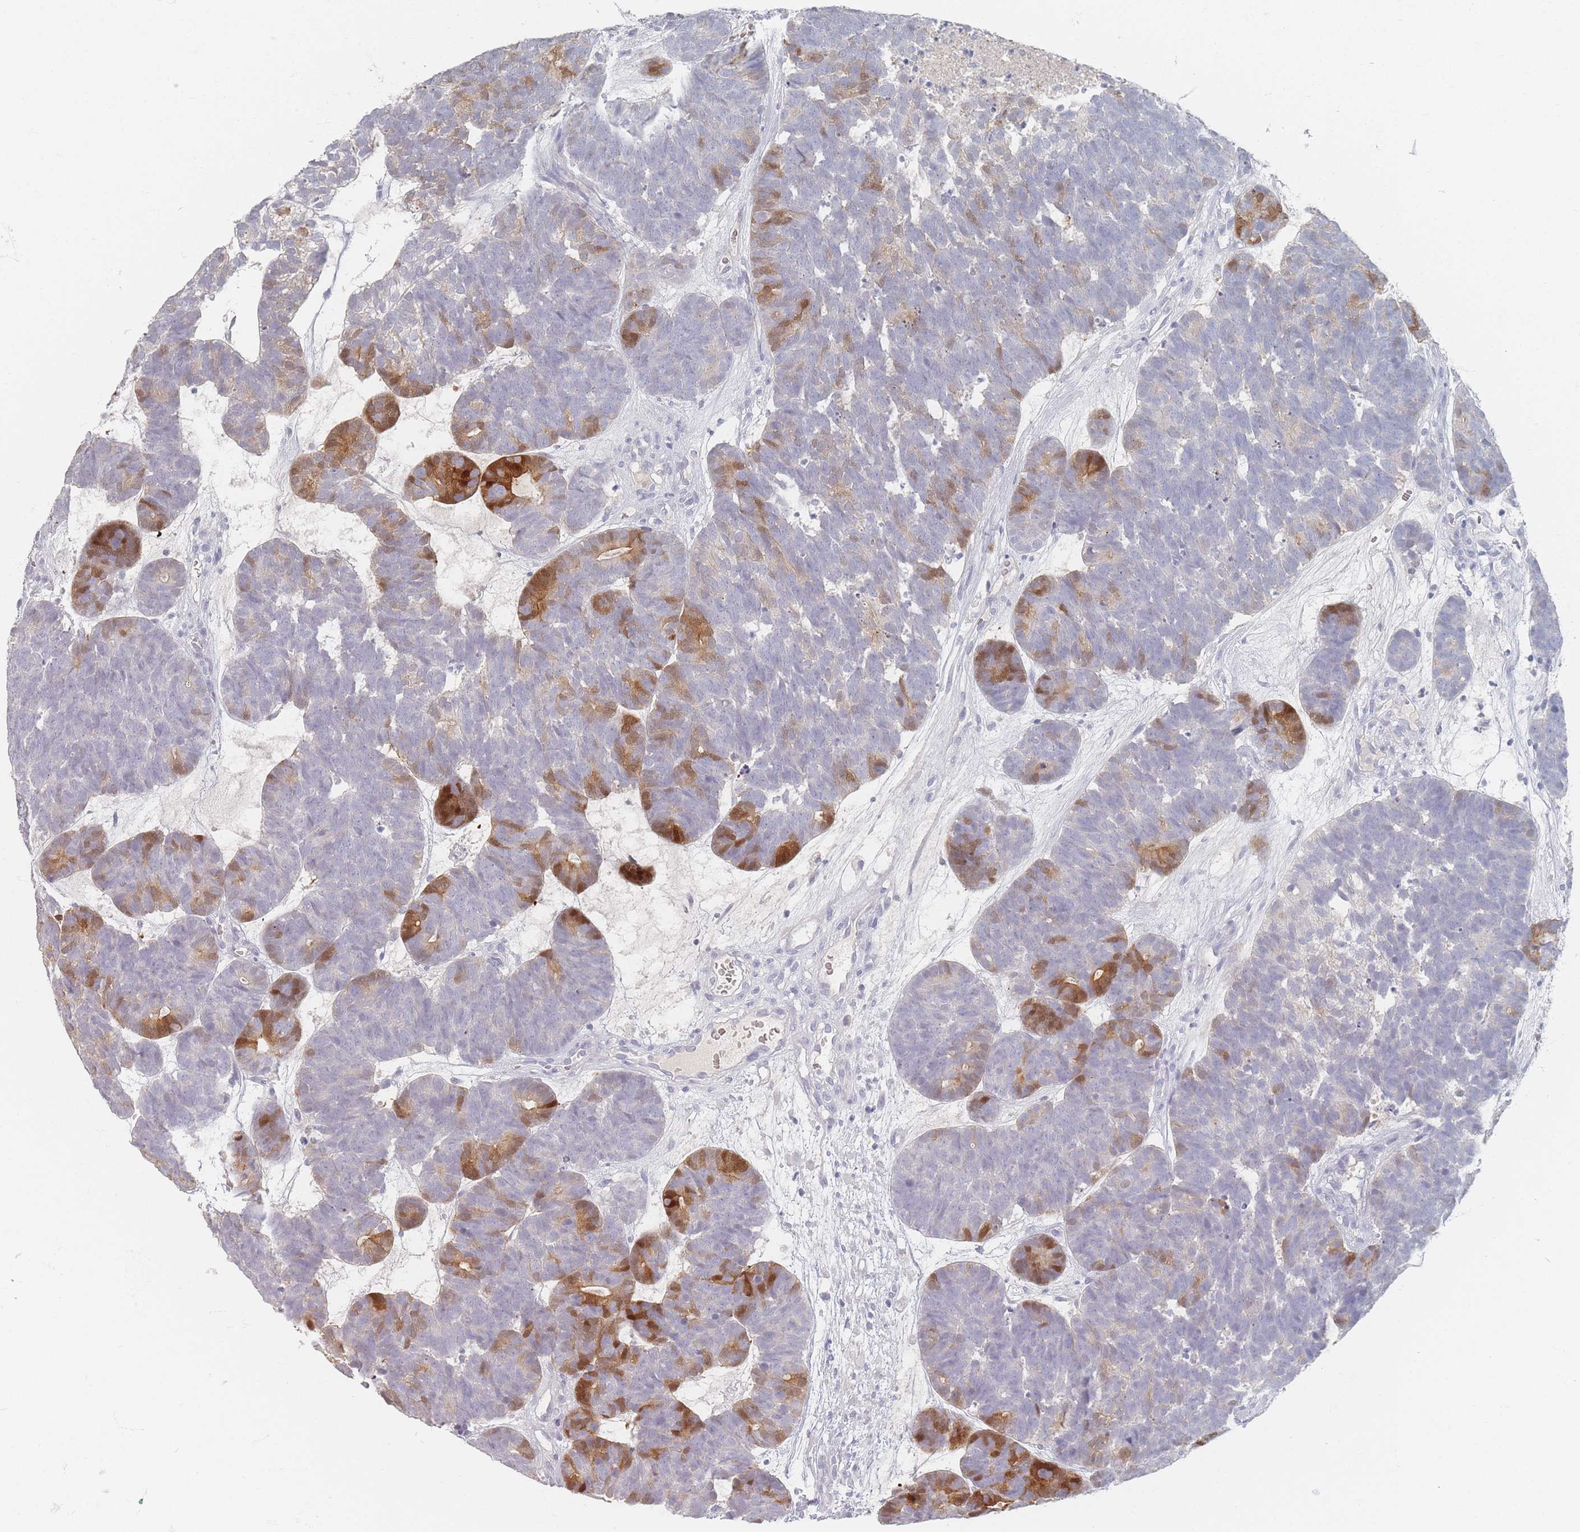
{"staining": {"intensity": "strong", "quantity": "<25%", "location": "cytoplasmic/membranous,nuclear"}, "tissue": "head and neck cancer", "cell_type": "Tumor cells", "image_type": "cancer", "snomed": [{"axis": "morphology", "description": "Adenocarcinoma, NOS"}, {"axis": "topography", "description": "Head-Neck"}], "caption": "Human adenocarcinoma (head and neck) stained for a protein (brown) shows strong cytoplasmic/membranous and nuclear positive expression in about <25% of tumor cells.", "gene": "HELZ2", "patient": {"sex": "female", "age": 81}}